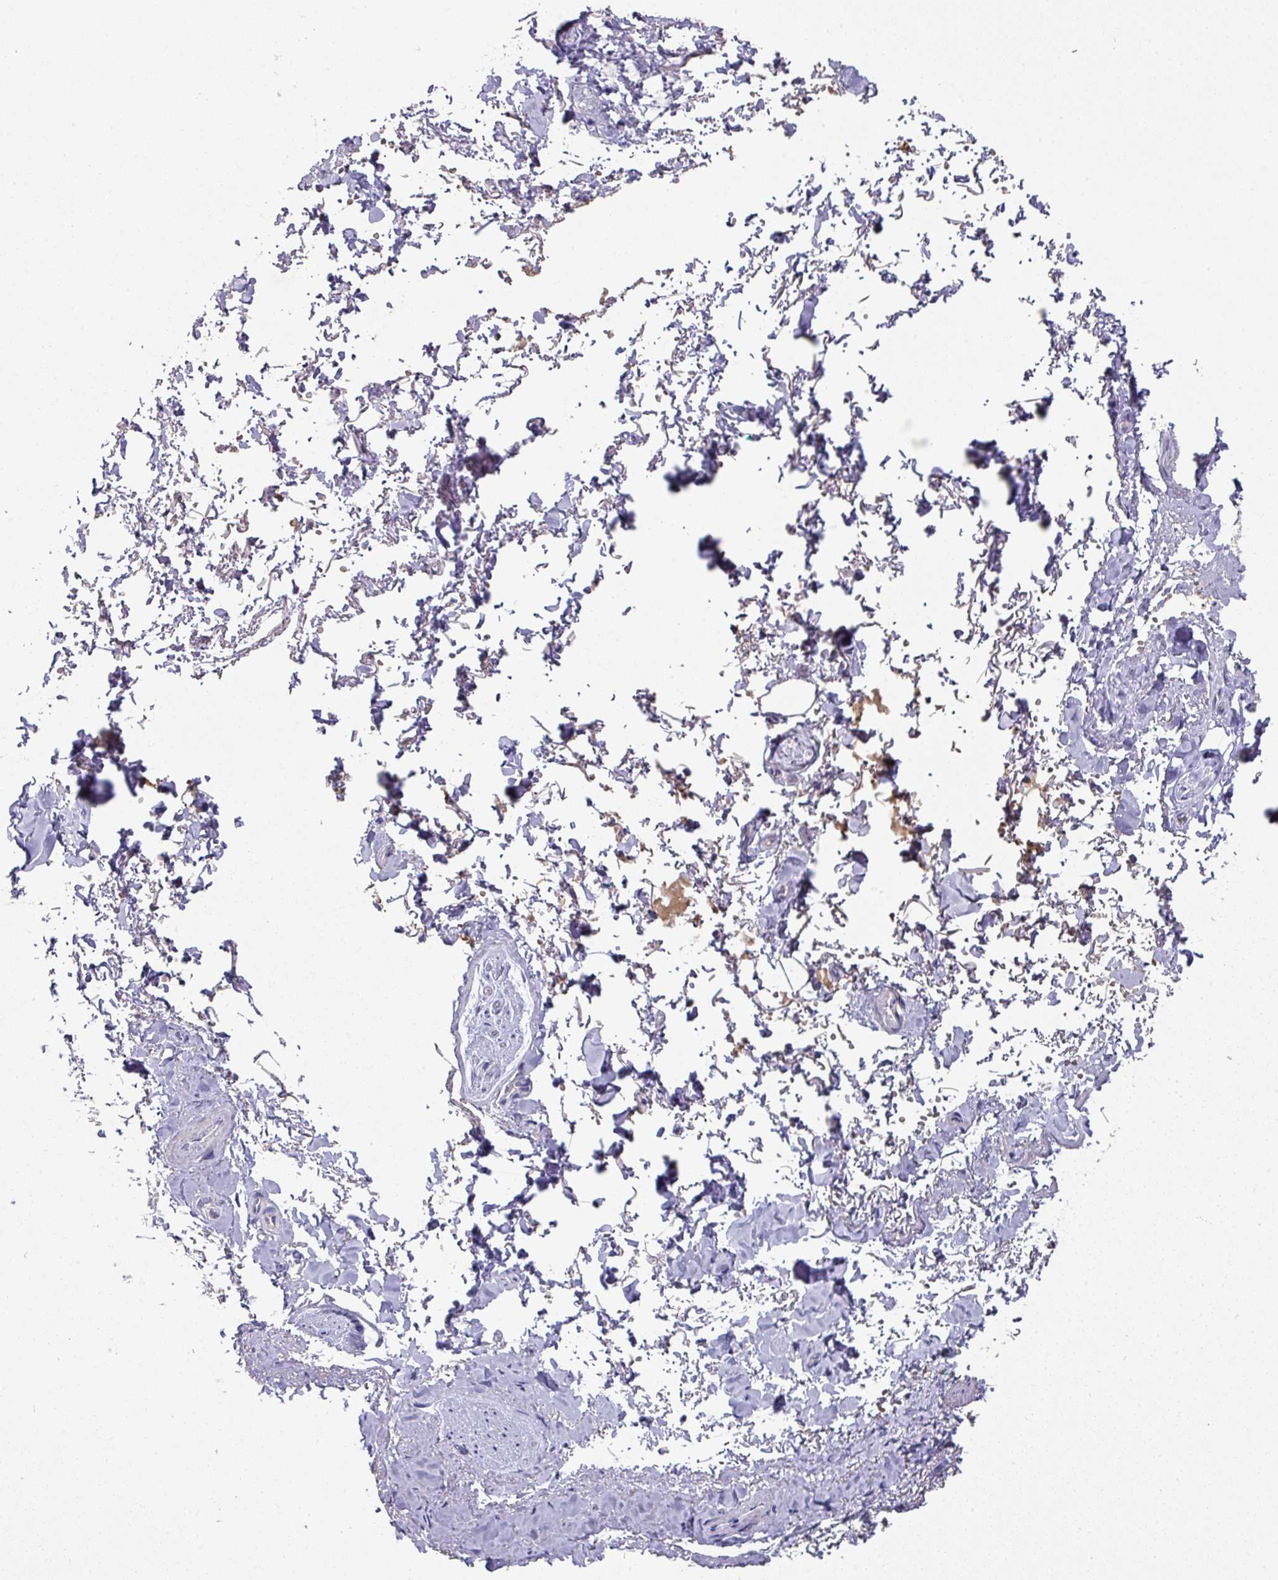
{"staining": {"intensity": "negative", "quantity": "none", "location": "none"}, "tissue": "adipose tissue", "cell_type": "Adipocytes", "image_type": "normal", "snomed": [{"axis": "morphology", "description": "Normal tissue, NOS"}, {"axis": "topography", "description": "Vulva"}, {"axis": "topography", "description": "Vagina"}, {"axis": "topography", "description": "Peripheral nerve tissue"}], "caption": "Immunohistochemical staining of benign human adipose tissue exhibits no significant expression in adipocytes.", "gene": "IL4R", "patient": {"sex": "female", "age": 66}}